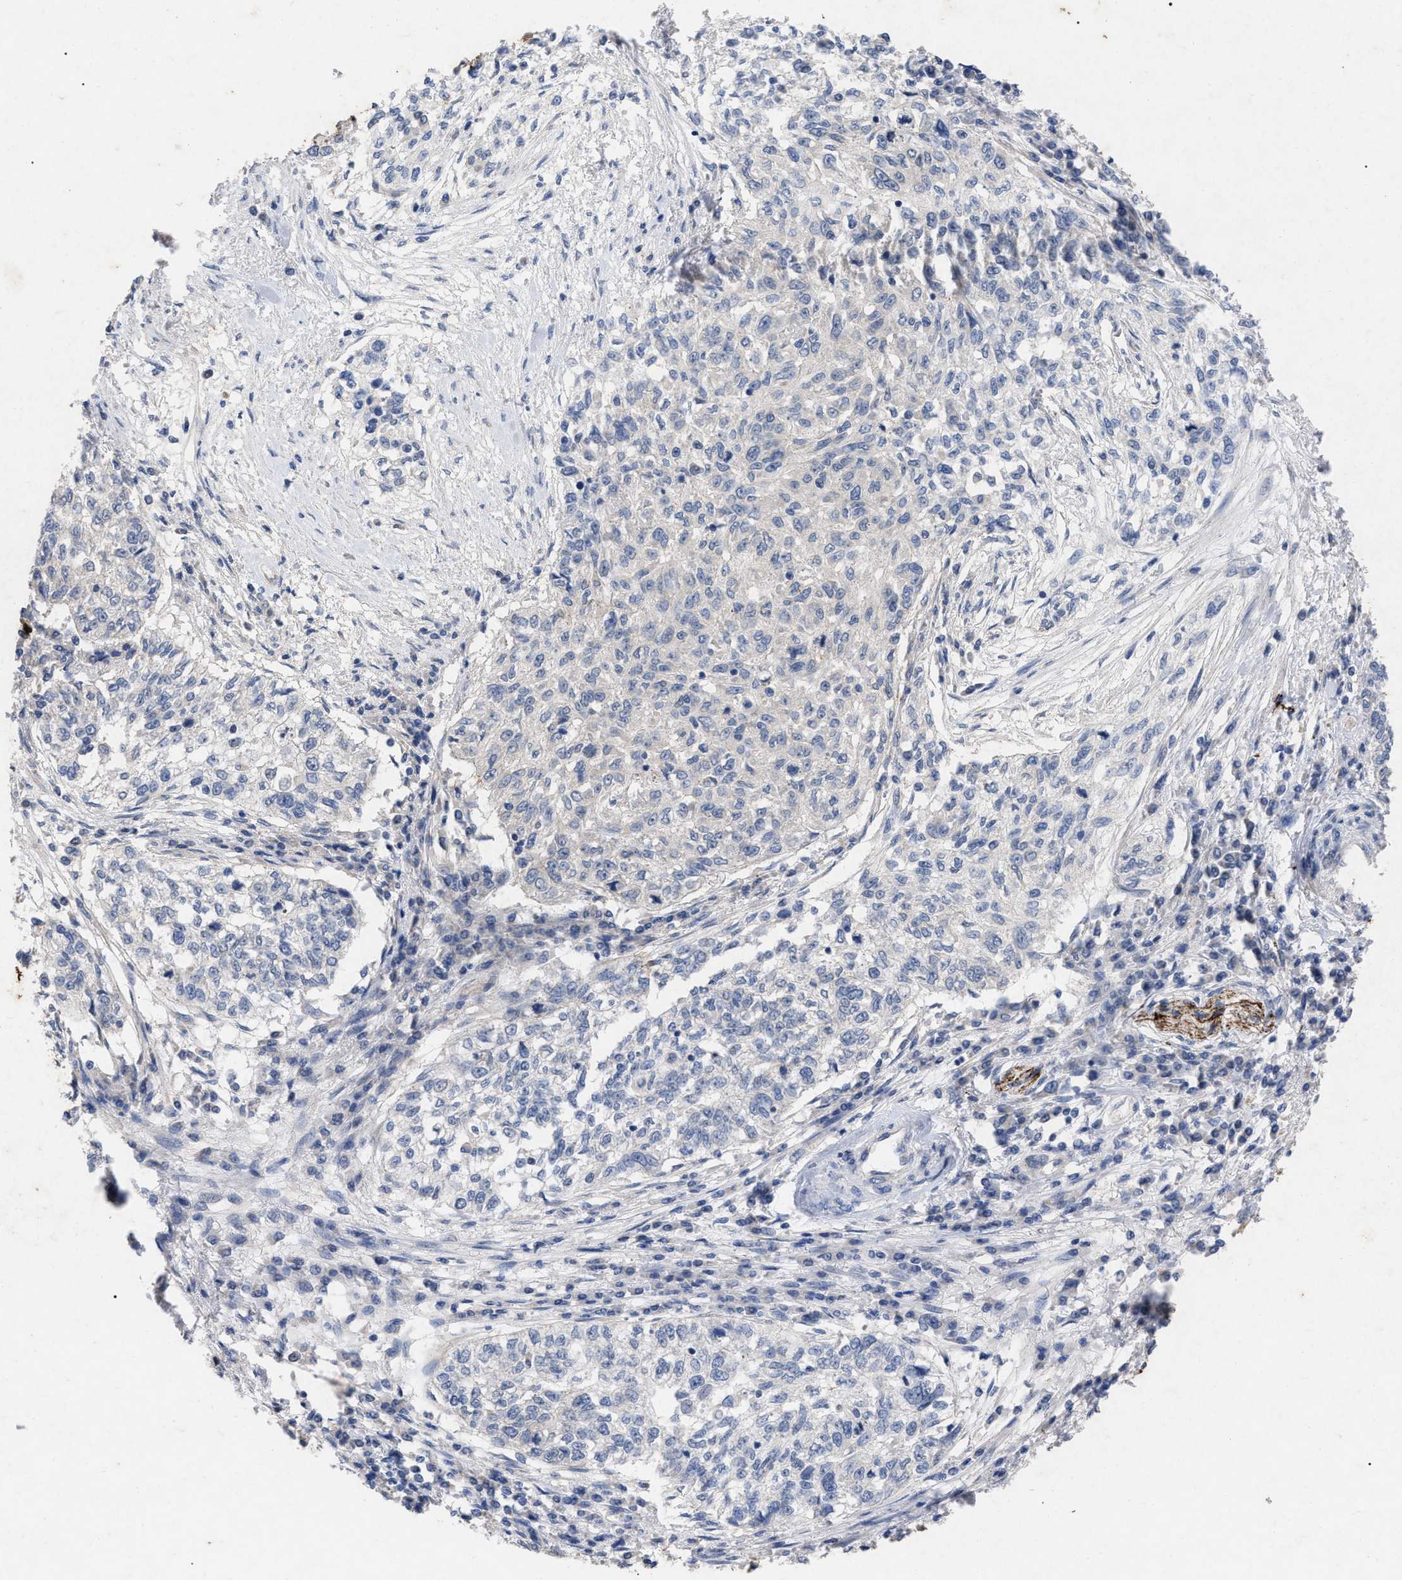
{"staining": {"intensity": "negative", "quantity": "none", "location": "none"}, "tissue": "cervical cancer", "cell_type": "Tumor cells", "image_type": "cancer", "snomed": [{"axis": "morphology", "description": "Squamous cell carcinoma, NOS"}, {"axis": "topography", "description": "Cervix"}], "caption": "Immunohistochemistry (IHC) image of neoplastic tissue: human cervical cancer (squamous cell carcinoma) stained with DAB demonstrates no significant protein positivity in tumor cells. The staining was performed using DAB (3,3'-diaminobenzidine) to visualize the protein expression in brown, while the nuclei were stained in blue with hematoxylin (Magnification: 20x).", "gene": "VIP", "patient": {"sex": "female", "age": 57}}